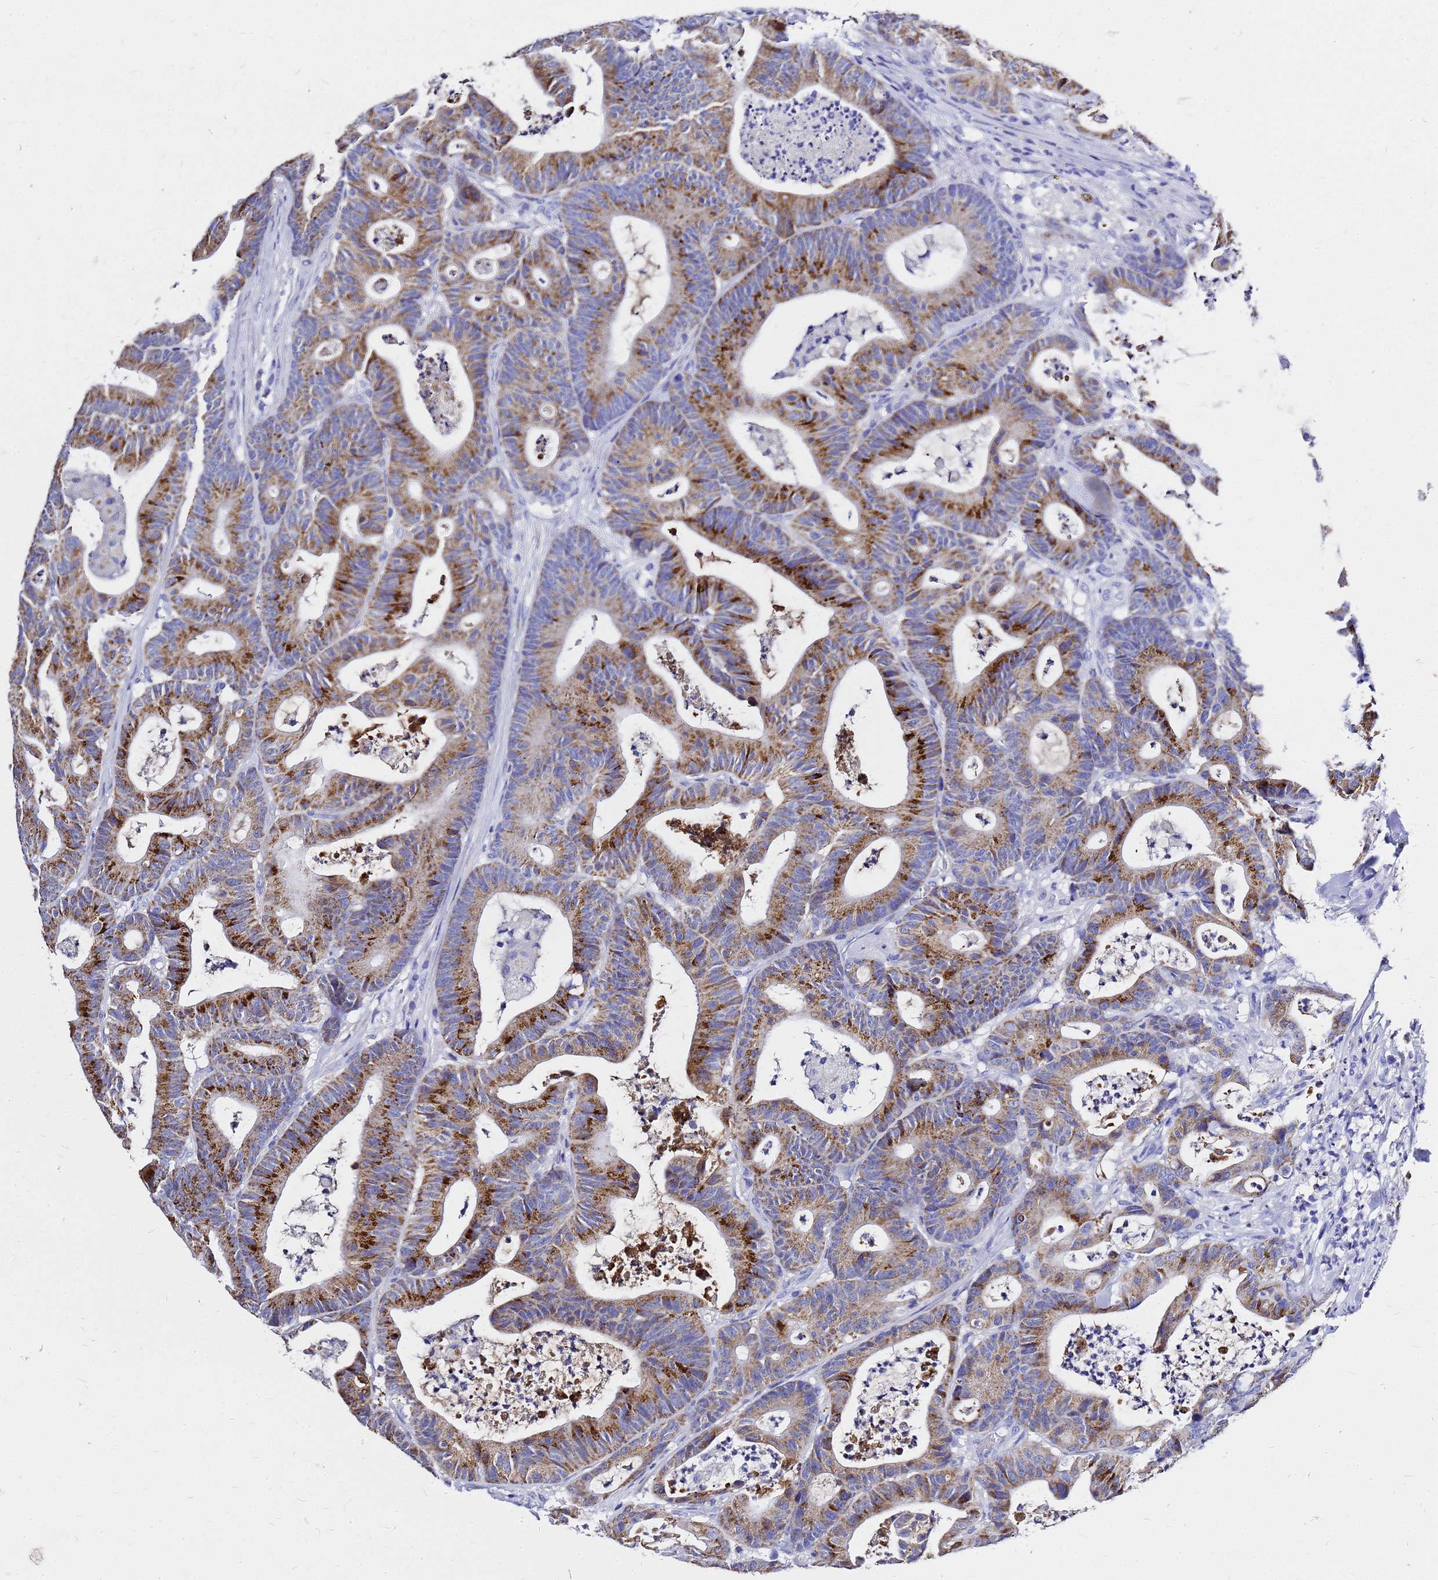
{"staining": {"intensity": "strong", "quantity": ">75%", "location": "cytoplasmic/membranous"}, "tissue": "colorectal cancer", "cell_type": "Tumor cells", "image_type": "cancer", "snomed": [{"axis": "morphology", "description": "Adenocarcinoma, NOS"}, {"axis": "topography", "description": "Colon"}], "caption": "Protein expression analysis of colorectal cancer (adenocarcinoma) demonstrates strong cytoplasmic/membranous expression in approximately >75% of tumor cells. (Stains: DAB (3,3'-diaminobenzidine) in brown, nuclei in blue, Microscopy: brightfield microscopy at high magnification).", "gene": "OR52E2", "patient": {"sex": "female", "age": 84}}